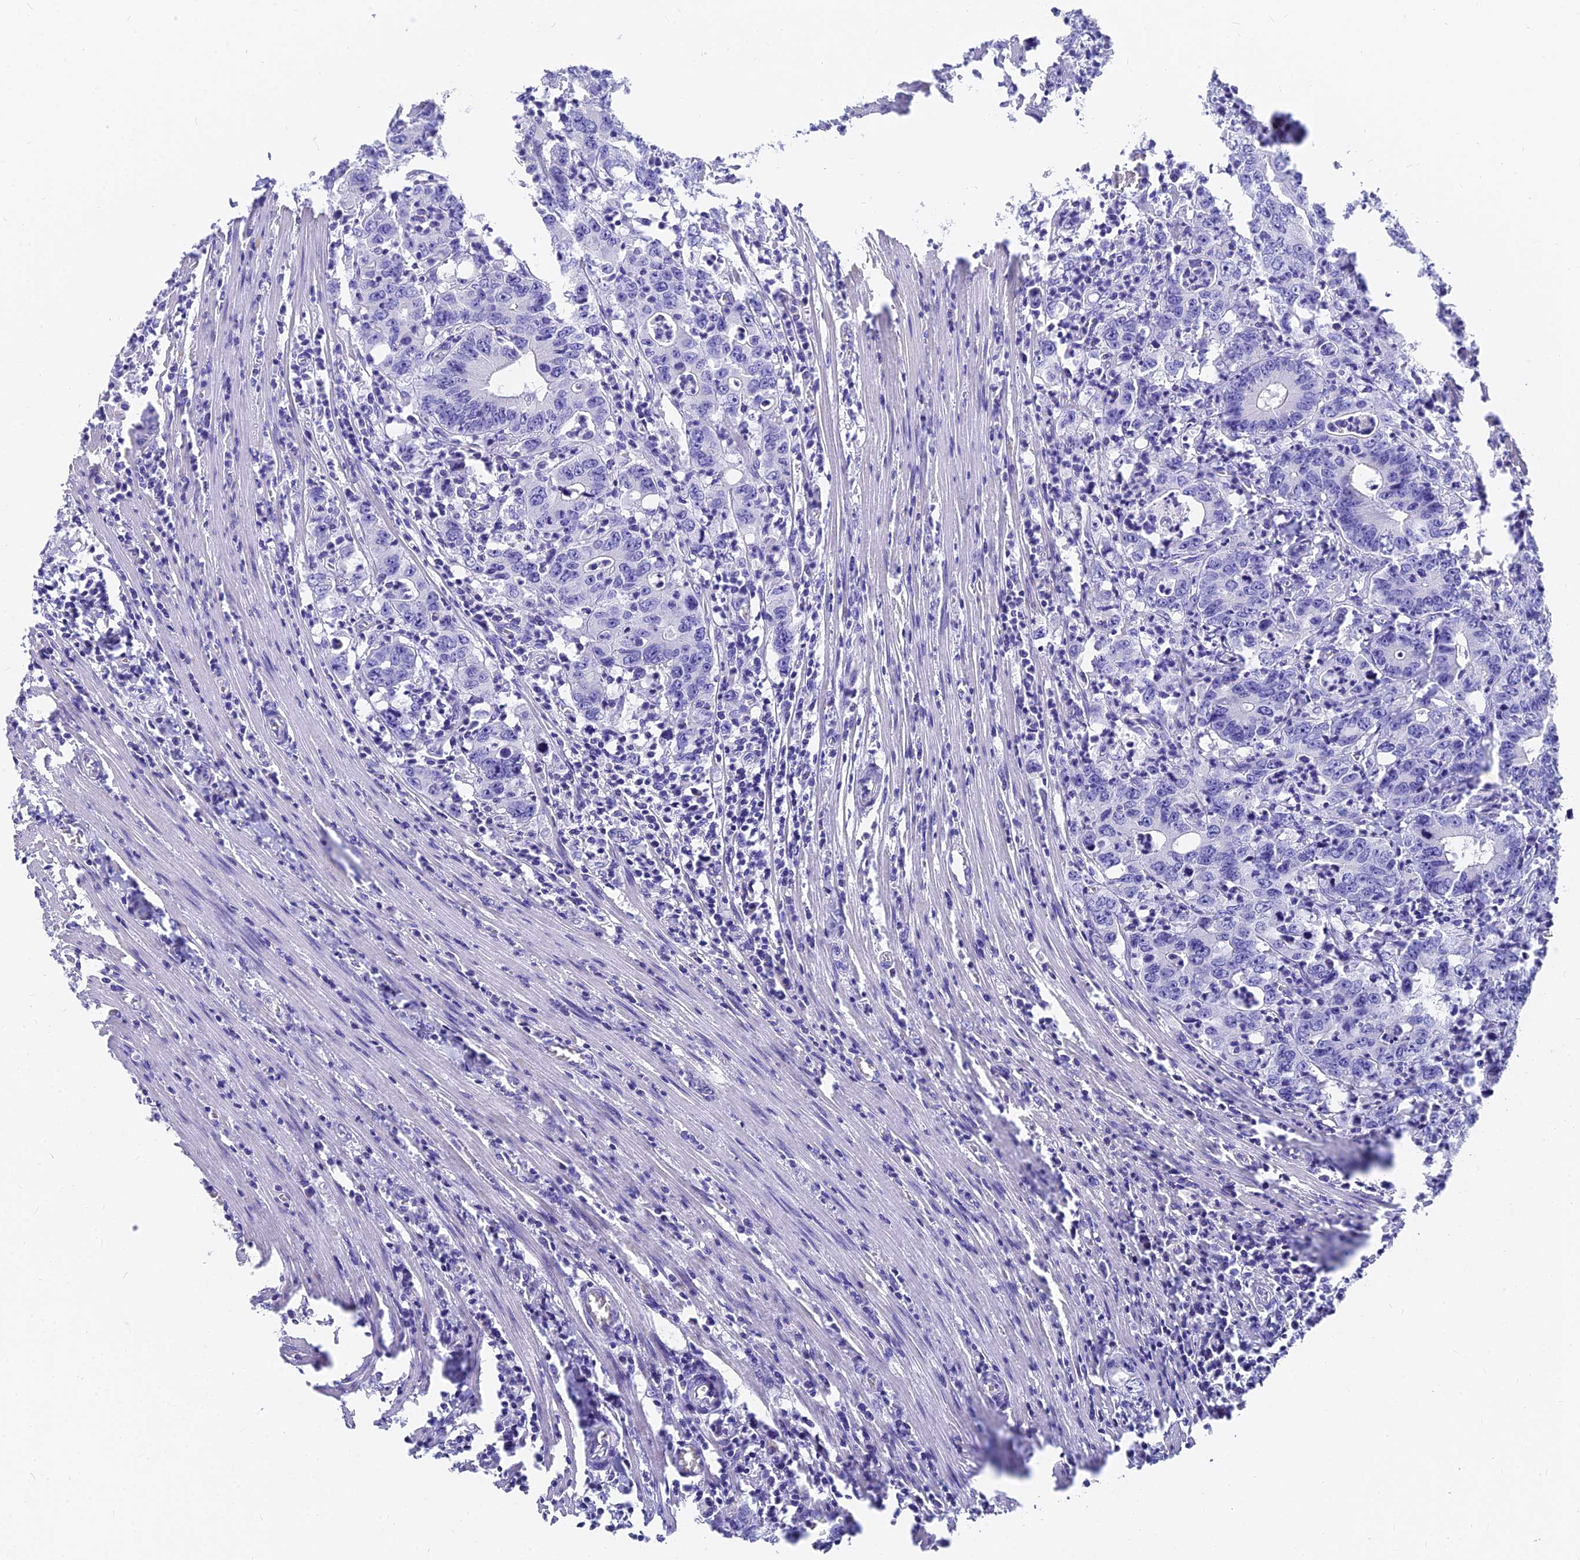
{"staining": {"intensity": "negative", "quantity": "none", "location": "none"}, "tissue": "colorectal cancer", "cell_type": "Tumor cells", "image_type": "cancer", "snomed": [{"axis": "morphology", "description": "Adenocarcinoma, NOS"}, {"axis": "topography", "description": "Colon"}], "caption": "Colorectal cancer (adenocarcinoma) was stained to show a protein in brown. There is no significant expression in tumor cells.", "gene": "FAM168B", "patient": {"sex": "female", "age": 75}}